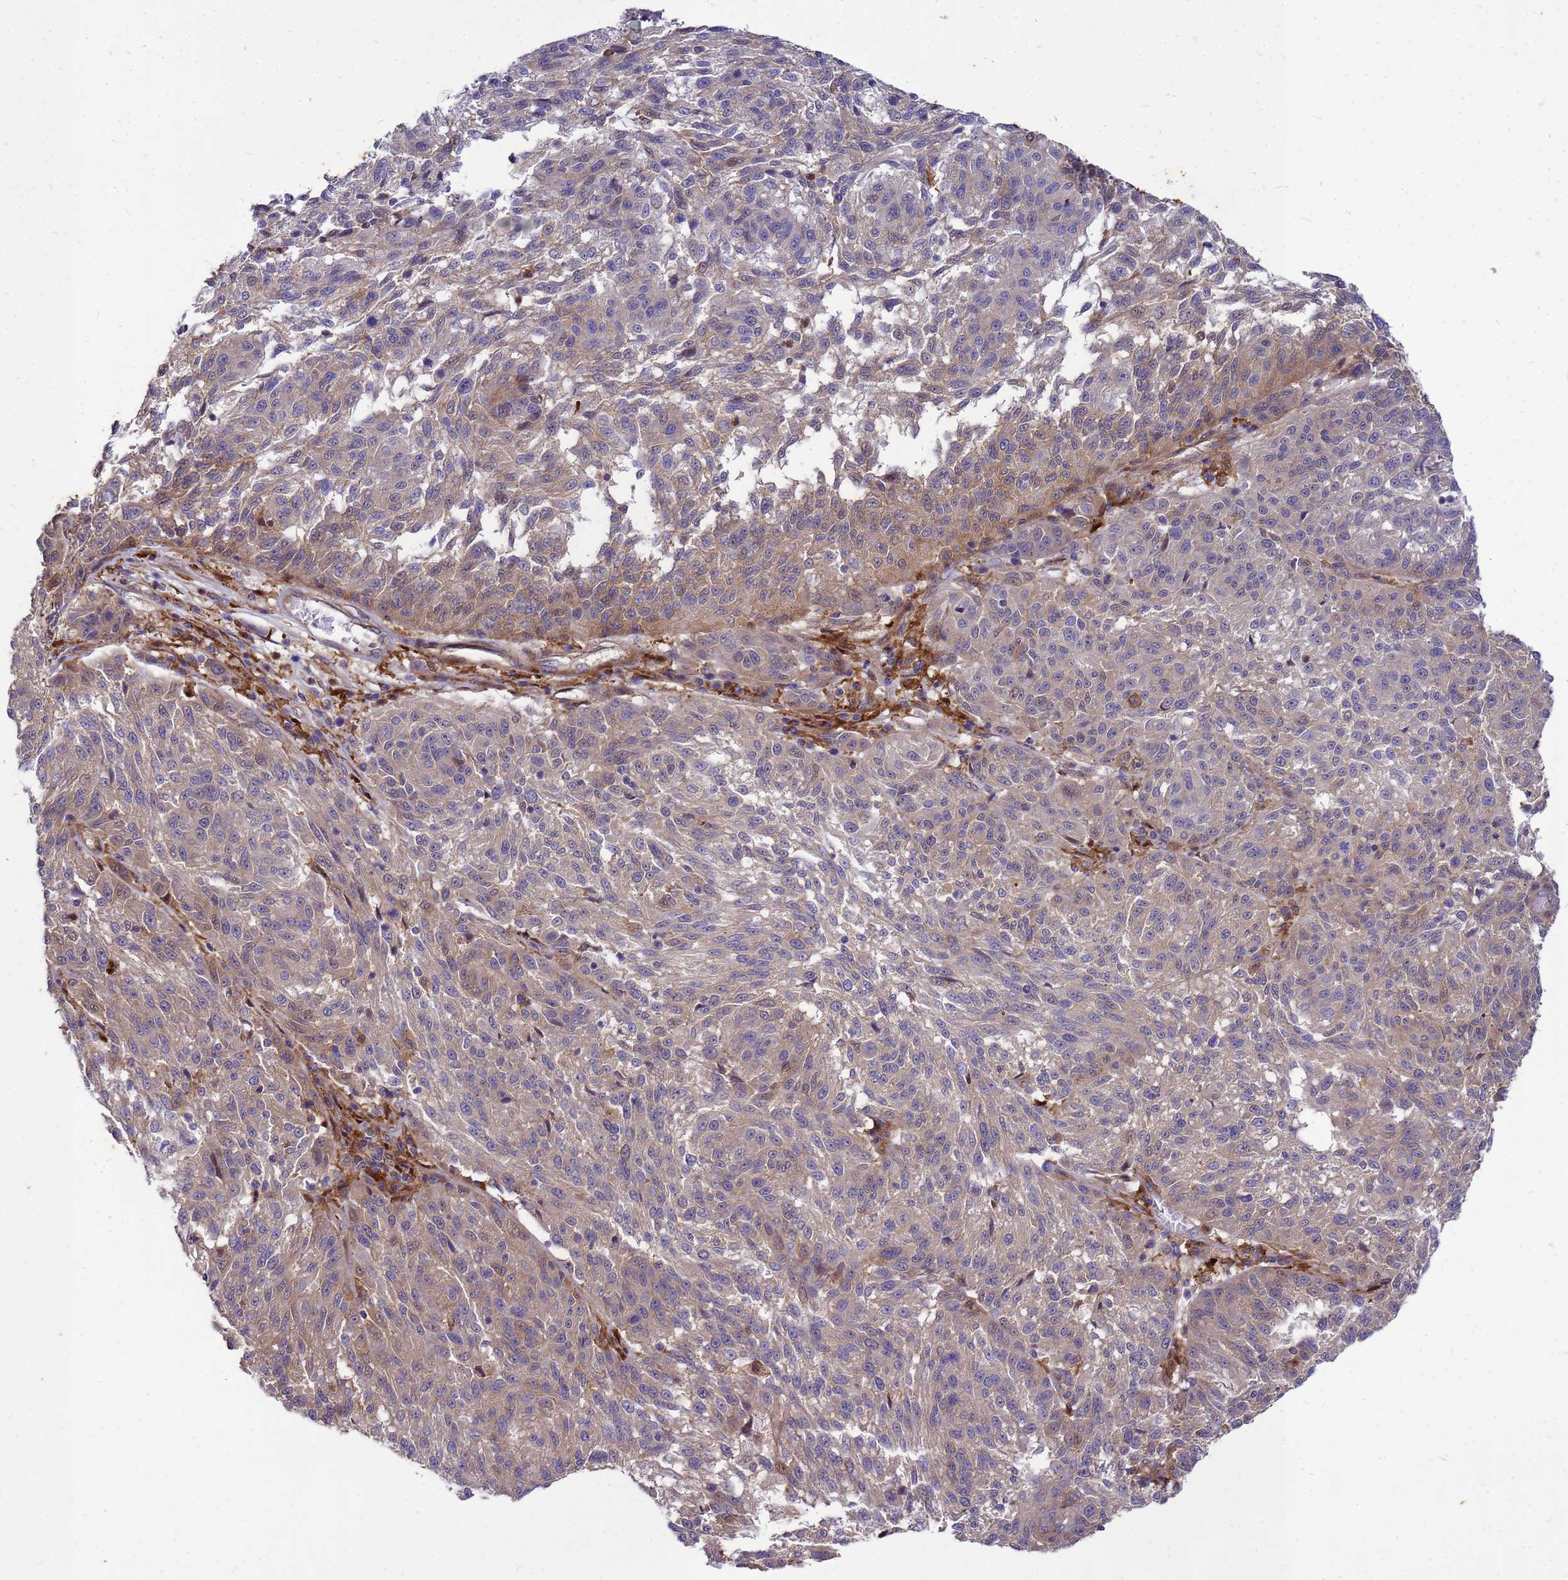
{"staining": {"intensity": "weak", "quantity": "25%-75%", "location": "cytoplasmic/membranous"}, "tissue": "melanoma", "cell_type": "Tumor cells", "image_type": "cancer", "snomed": [{"axis": "morphology", "description": "Malignant melanoma, NOS"}, {"axis": "topography", "description": "Skin"}], "caption": "Protein staining of malignant melanoma tissue exhibits weak cytoplasmic/membranous expression in about 25%-75% of tumor cells.", "gene": "RNF215", "patient": {"sex": "male", "age": 53}}